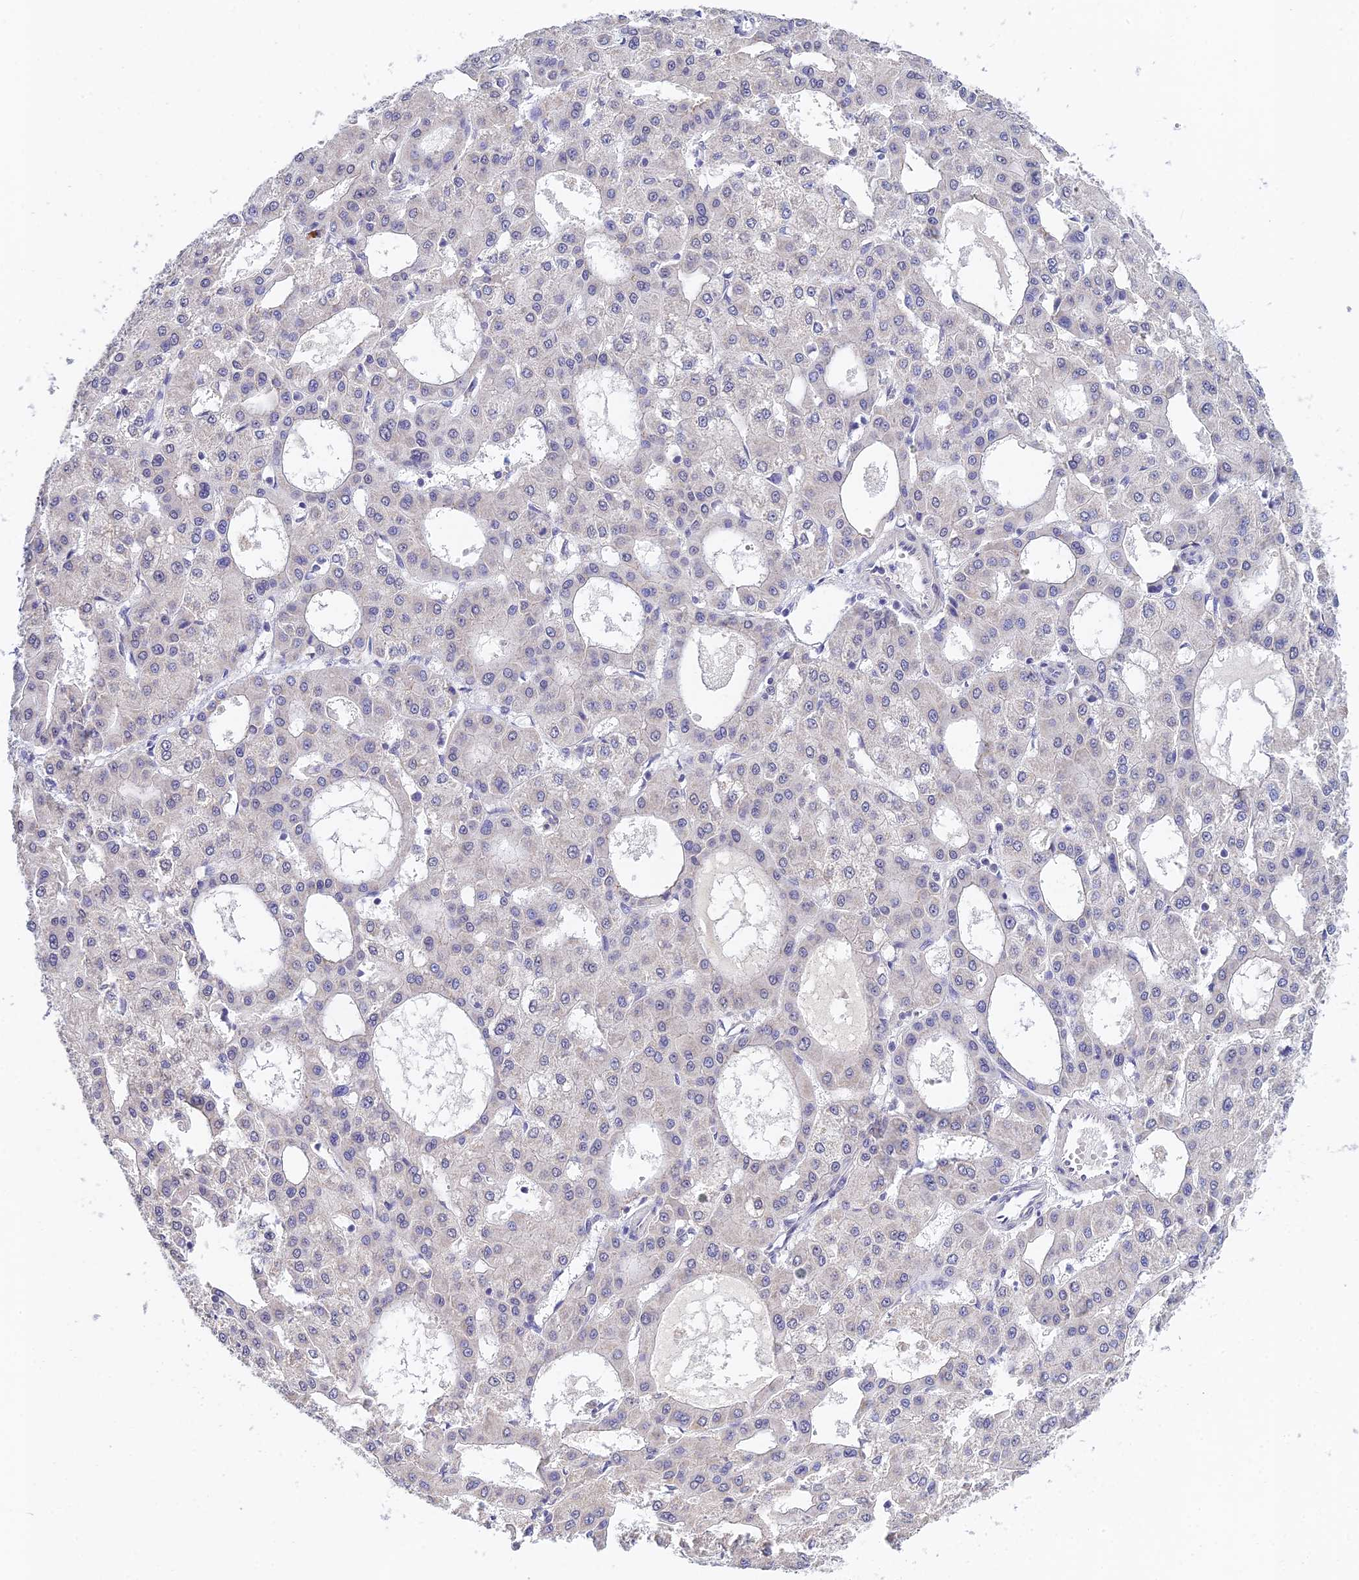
{"staining": {"intensity": "negative", "quantity": "none", "location": "none"}, "tissue": "liver cancer", "cell_type": "Tumor cells", "image_type": "cancer", "snomed": [{"axis": "morphology", "description": "Carcinoma, Hepatocellular, NOS"}, {"axis": "topography", "description": "Liver"}], "caption": "DAB immunohistochemical staining of liver cancer shows no significant positivity in tumor cells.", "gene": "HOXB1", "patient": {"sex": "male", "age": 47}}